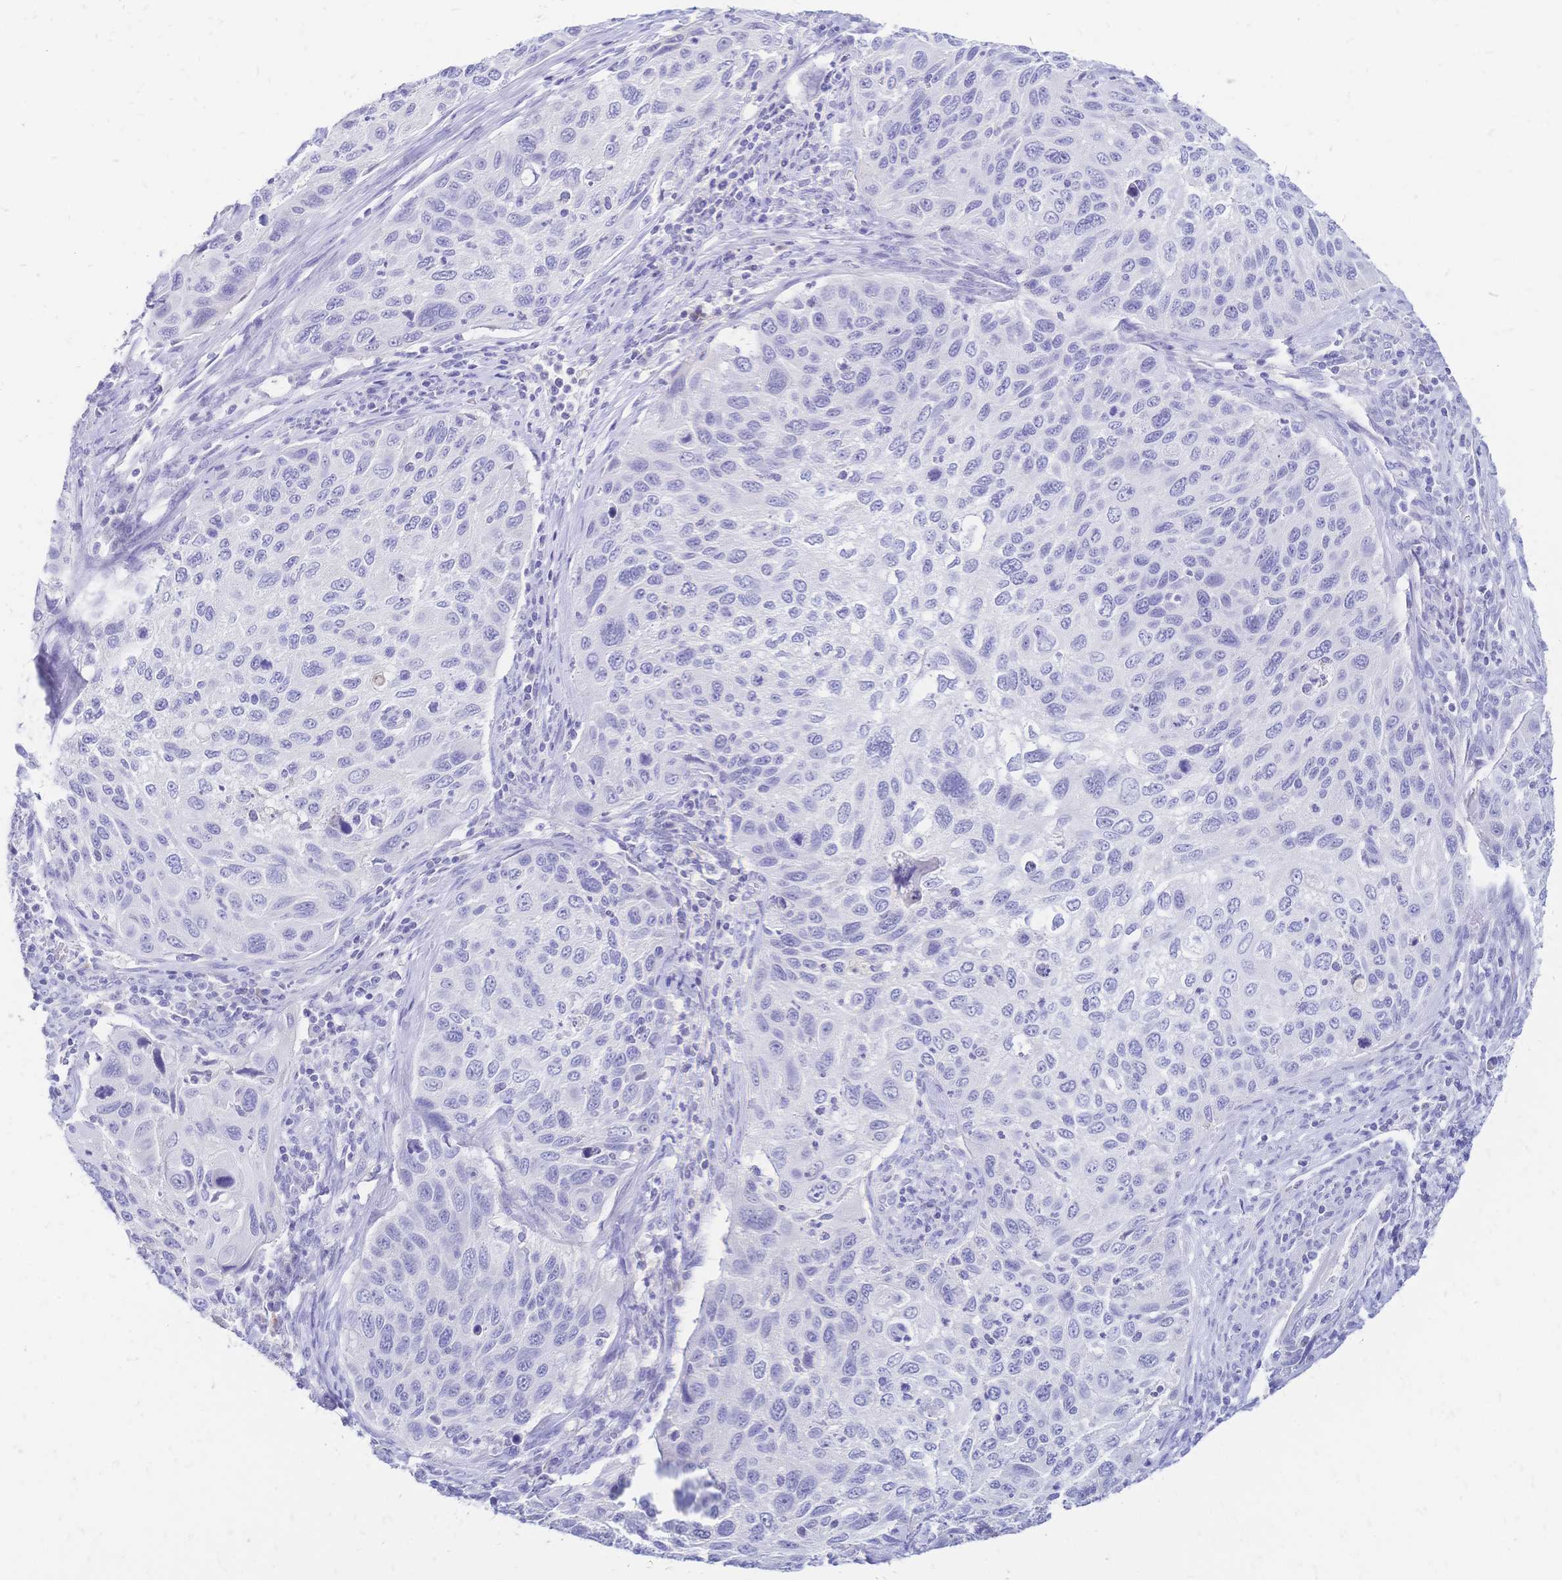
{"staining": {"intensity": "negative", "quantity": "none", "location": "none"}, "tissue": "cervical cancer", "cell_type": "Tumor cells", "image_type": "cancer", "snomed": [{"axis": "morphology", "description": "Squamous cell carcinoma, NOS"}, {"axis": "topography", "description": "Cervix"}], "caption": "The immunohistochemistry photomicrograph has no significant expression in tumor cells of cervical cancer tissue. (Brightfield microscopy of DAB (3,3'-diaminobenzidine) immunohistochemistry (IHC) at high magnification).", "gene": "FA2H", "patient": {"sex": "female", "age": 70}}